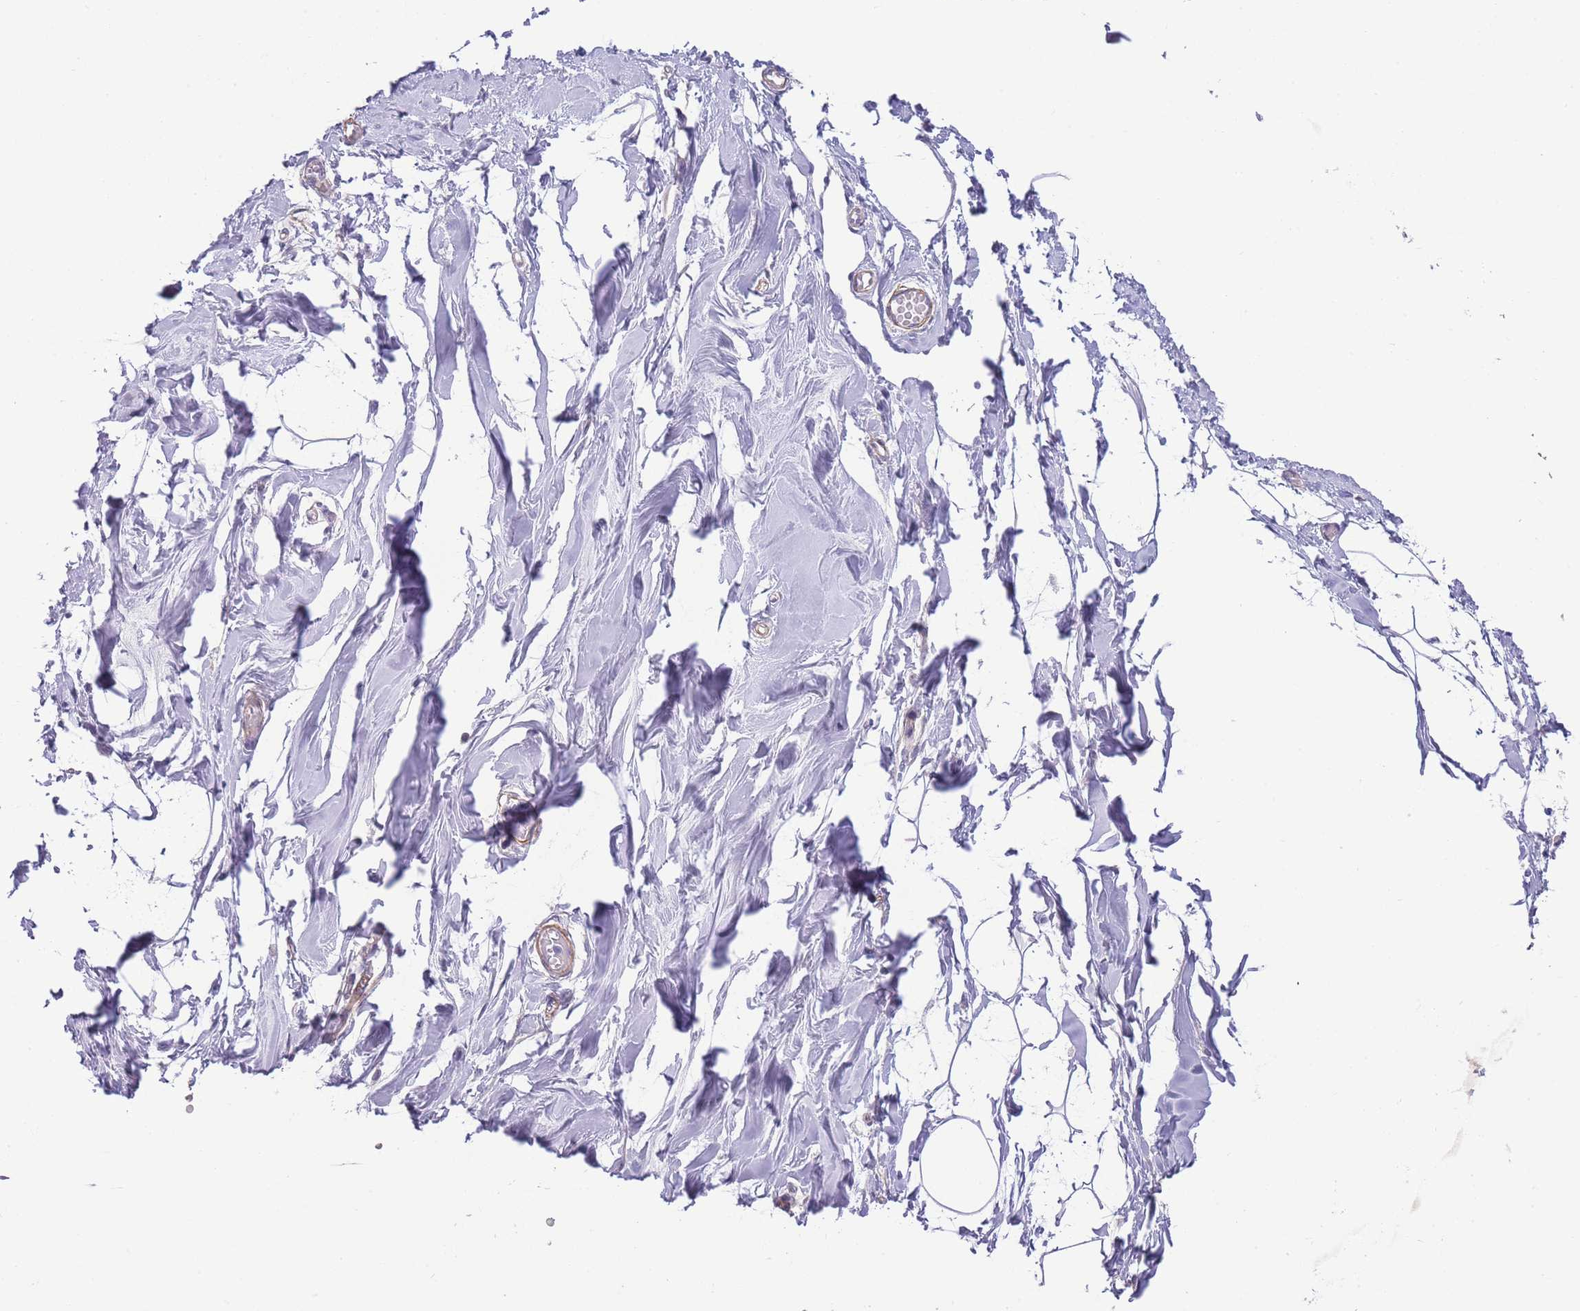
{"staining": {"intensity": "negative", "quantity": "none", "location": "none"}, "tissue": "breast", "cell_type": "Adipocytes", "image_type": "normal", "snomed": [{"axis": "morphology", "description": "Normal tissue, NOS"}, {"axis": "topography", "description": "Breast"}], "caption": "A photomicrograph of human breast is negative for staining in adipocytes. The staining was performed using DAB (3,3'-diaminobenzidine) to visualize the protein expression in brown, while the nuclei were stained in blue with hematoxylin (Magnification: 20x).", "gene": "FAM124A", "patient": {"sex": "female", "age": 27}}